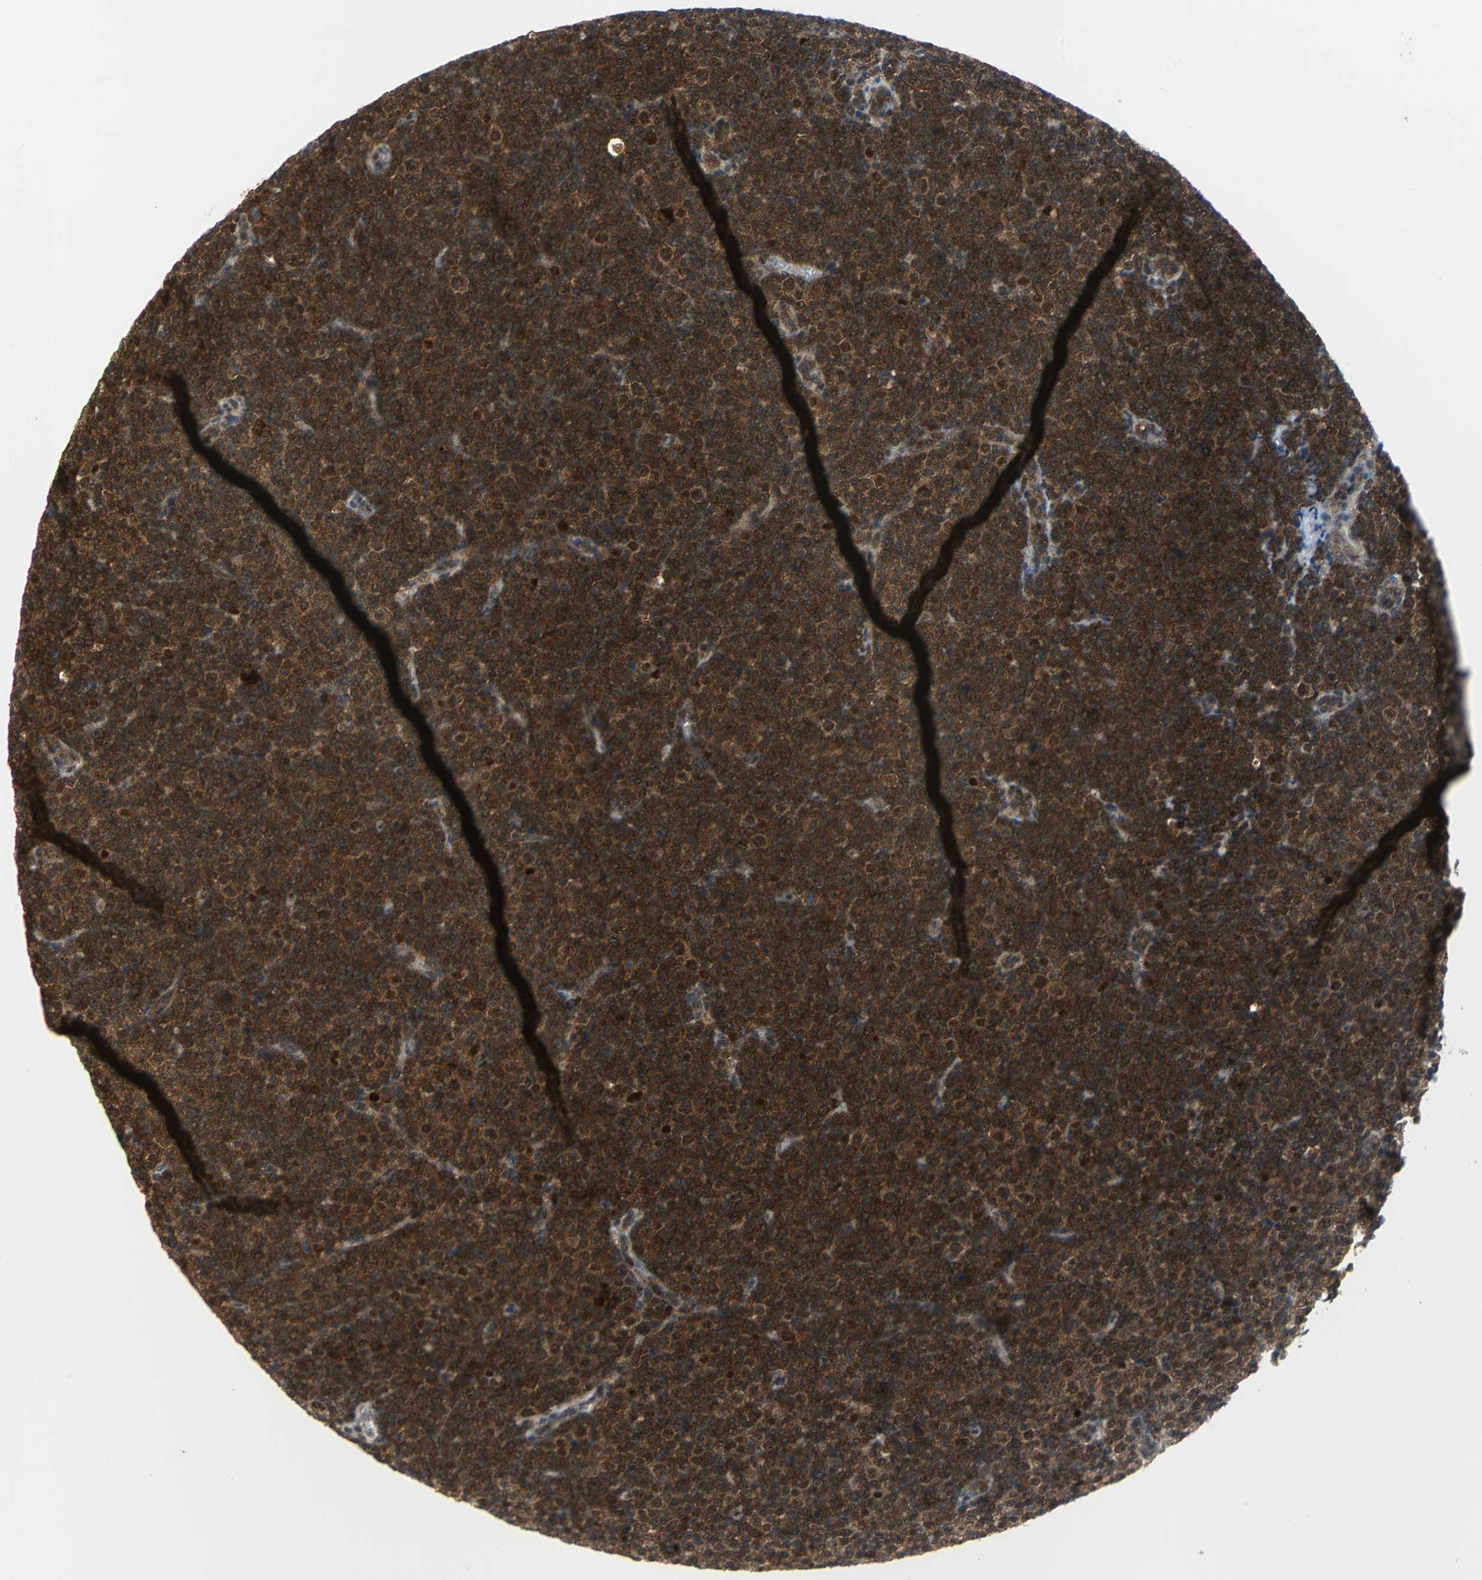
{"staining": {"intensity": "strong", "quantity": ">75%", "location": "cytoplasmic/membranous"}, "tissue": "lymphoma", "cell_type": "Tumor cells", "image_type": "cancer", "snomed": [{"axis": "morphology", "description": "Malignant lymphoma, non-Hodgkin's type, Low grade"}, {"axis": "topography", "description": "Lymph node"}], "caption": "Immunohistochemical staining of lymphoma shows high levels of strong cytoplasmic/membranous protein staining in approximately >75% of tumor cells.", "gene": "PSMA4", "patient": {"sex": "female", "age": 67}}